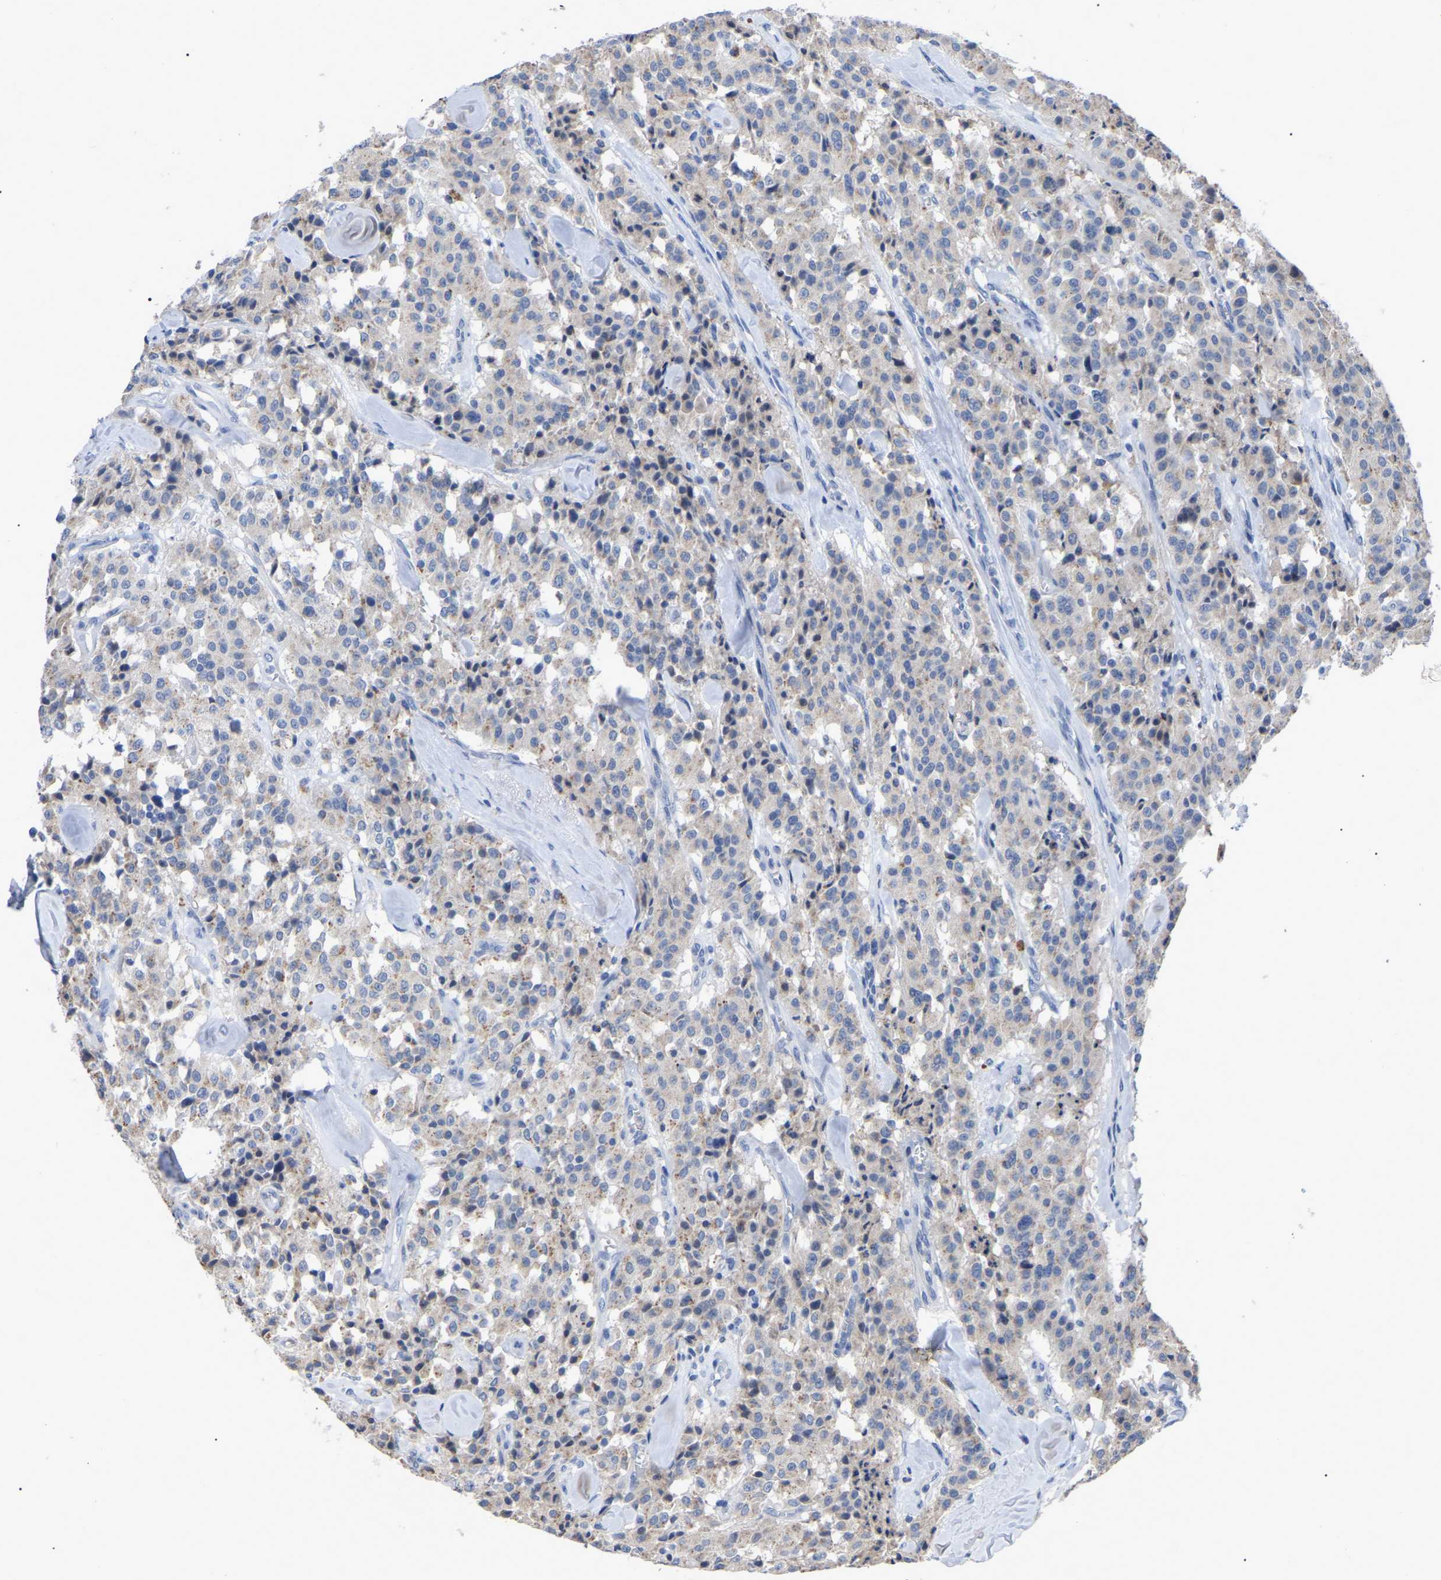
{"staining": {"intensity": "weak", "quantity": "<25%", "location": "cytoplasmic/membranous"}, "tissue": "carcinoid", "cell_type": "Tumor cells", "image_type": "cancer", "snomed": [{"axis": "morphology", "description": "Carcinoid, malignant, NOS"}, {"axis": "topography", "description": "Lung"}], "caption": "High magnification brightfield microscopy of carcinoid (malignant) stained with DAB (3,3'-diaminobenzidine) (brown) and counterstained with hematoxylin (blue): tumor cells show no significant positivity. The staining is performed using DAB brown chromogen with nuclei counter-stained in using hematoxylin.", "gene": "SMPD2", "patient": {"sex": "male", "age": 30}}